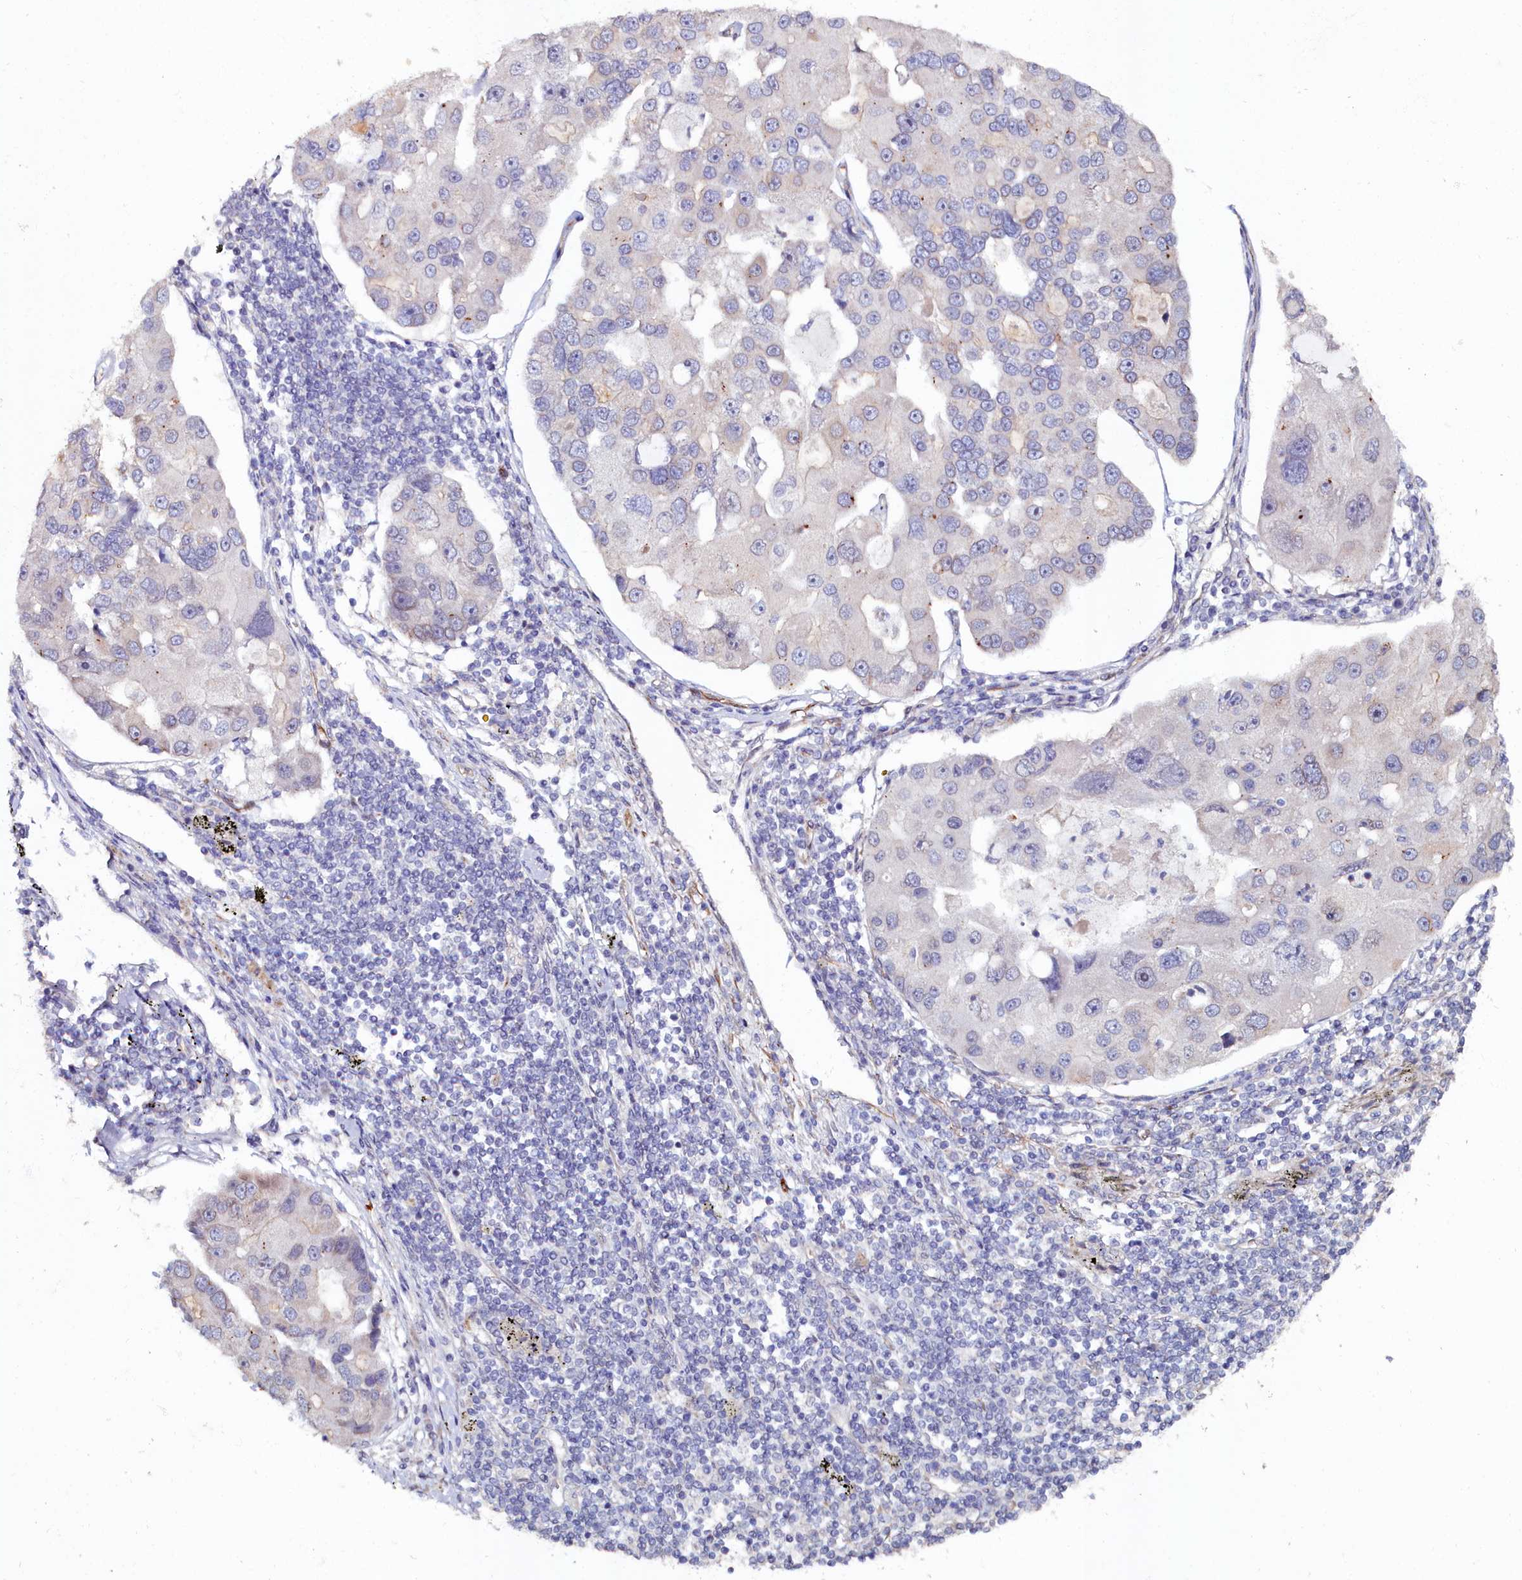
{"staining": {"intensity": "negative", "quantity": "none", "location": "none"}, "tissue": "lung cancer", "cell_type": "Tumor cells", "image_type": "cancer", "snomed": [{"axis": "morphology", "description": "Adenocarcinoma, NOS"}, {"axis": "topography", "description": "Lung"}], "caption": "Immunohistochemistry image of human lung cancer stained for a protein (brown), which displays no expression in tumor cells. The staining is performed using DAB (3,3'-diaminobenzidine) brown chromogen with nuclei counter-stained in using hematoxylin.", "gene": "C4orf19", "patient": {"sex": "female", "age": 54}}